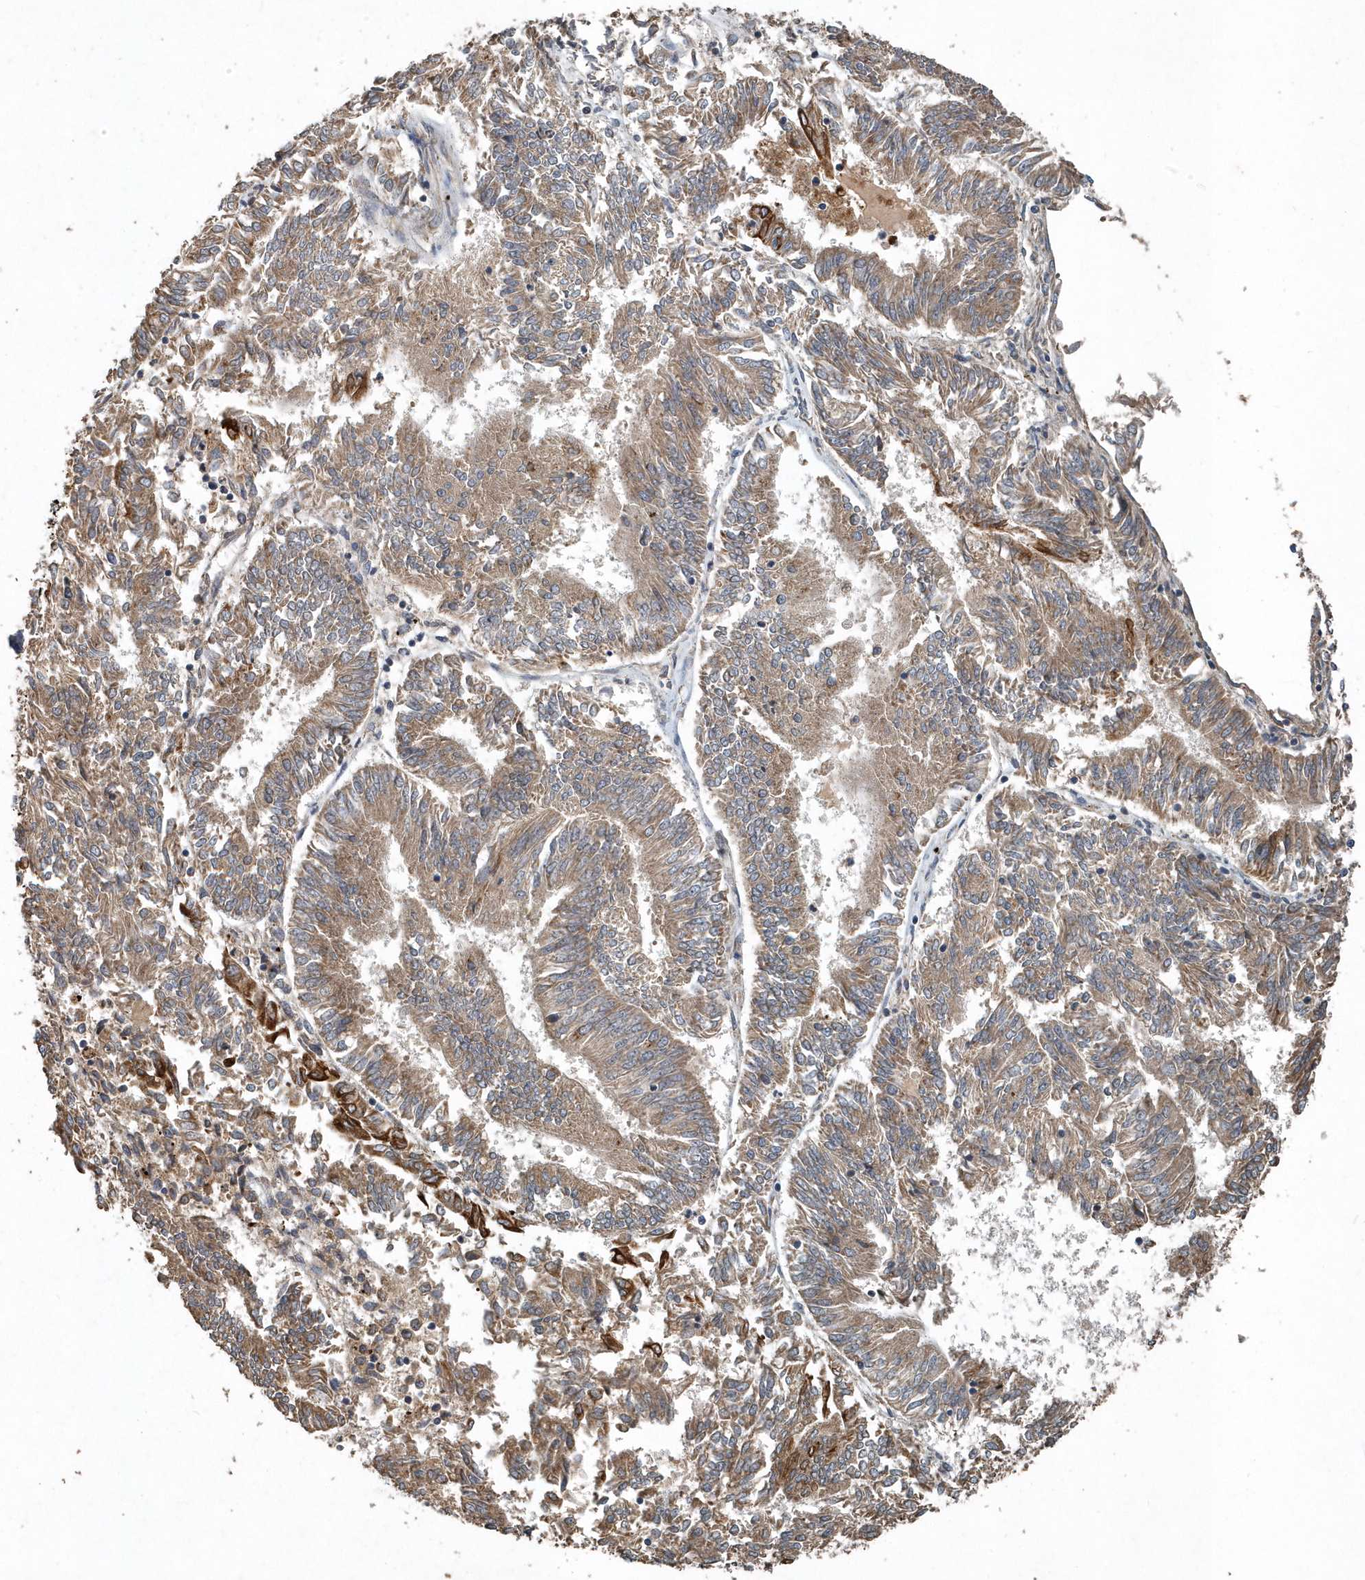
{"staining": {"intensity": "moderate", "quantity": ">75%", "location": "cytoplasmic/membranous"}, "tissue": "endometrial cancer", "cell_type": "Tumor cells", "image_type": "cancer", "snomed": [{"axis": "morphology", "description": "Adenocarcinoma, NOS"}, {"axis": "topography", "description": "Endometrium"}], "caption": "A brown stain shows moderate cytoplasmic/membranous staining of a protein in adenocarcinoma (endometrial) tumor cells. The protein is stained brown, and the nuclei are stained in blue (DAB (3,3'-diaminobenzidine) IHC with brightfield microscopy, high magnification).", "gene": "SCFD2", "patient": {"sex": "female", "age": 58}}